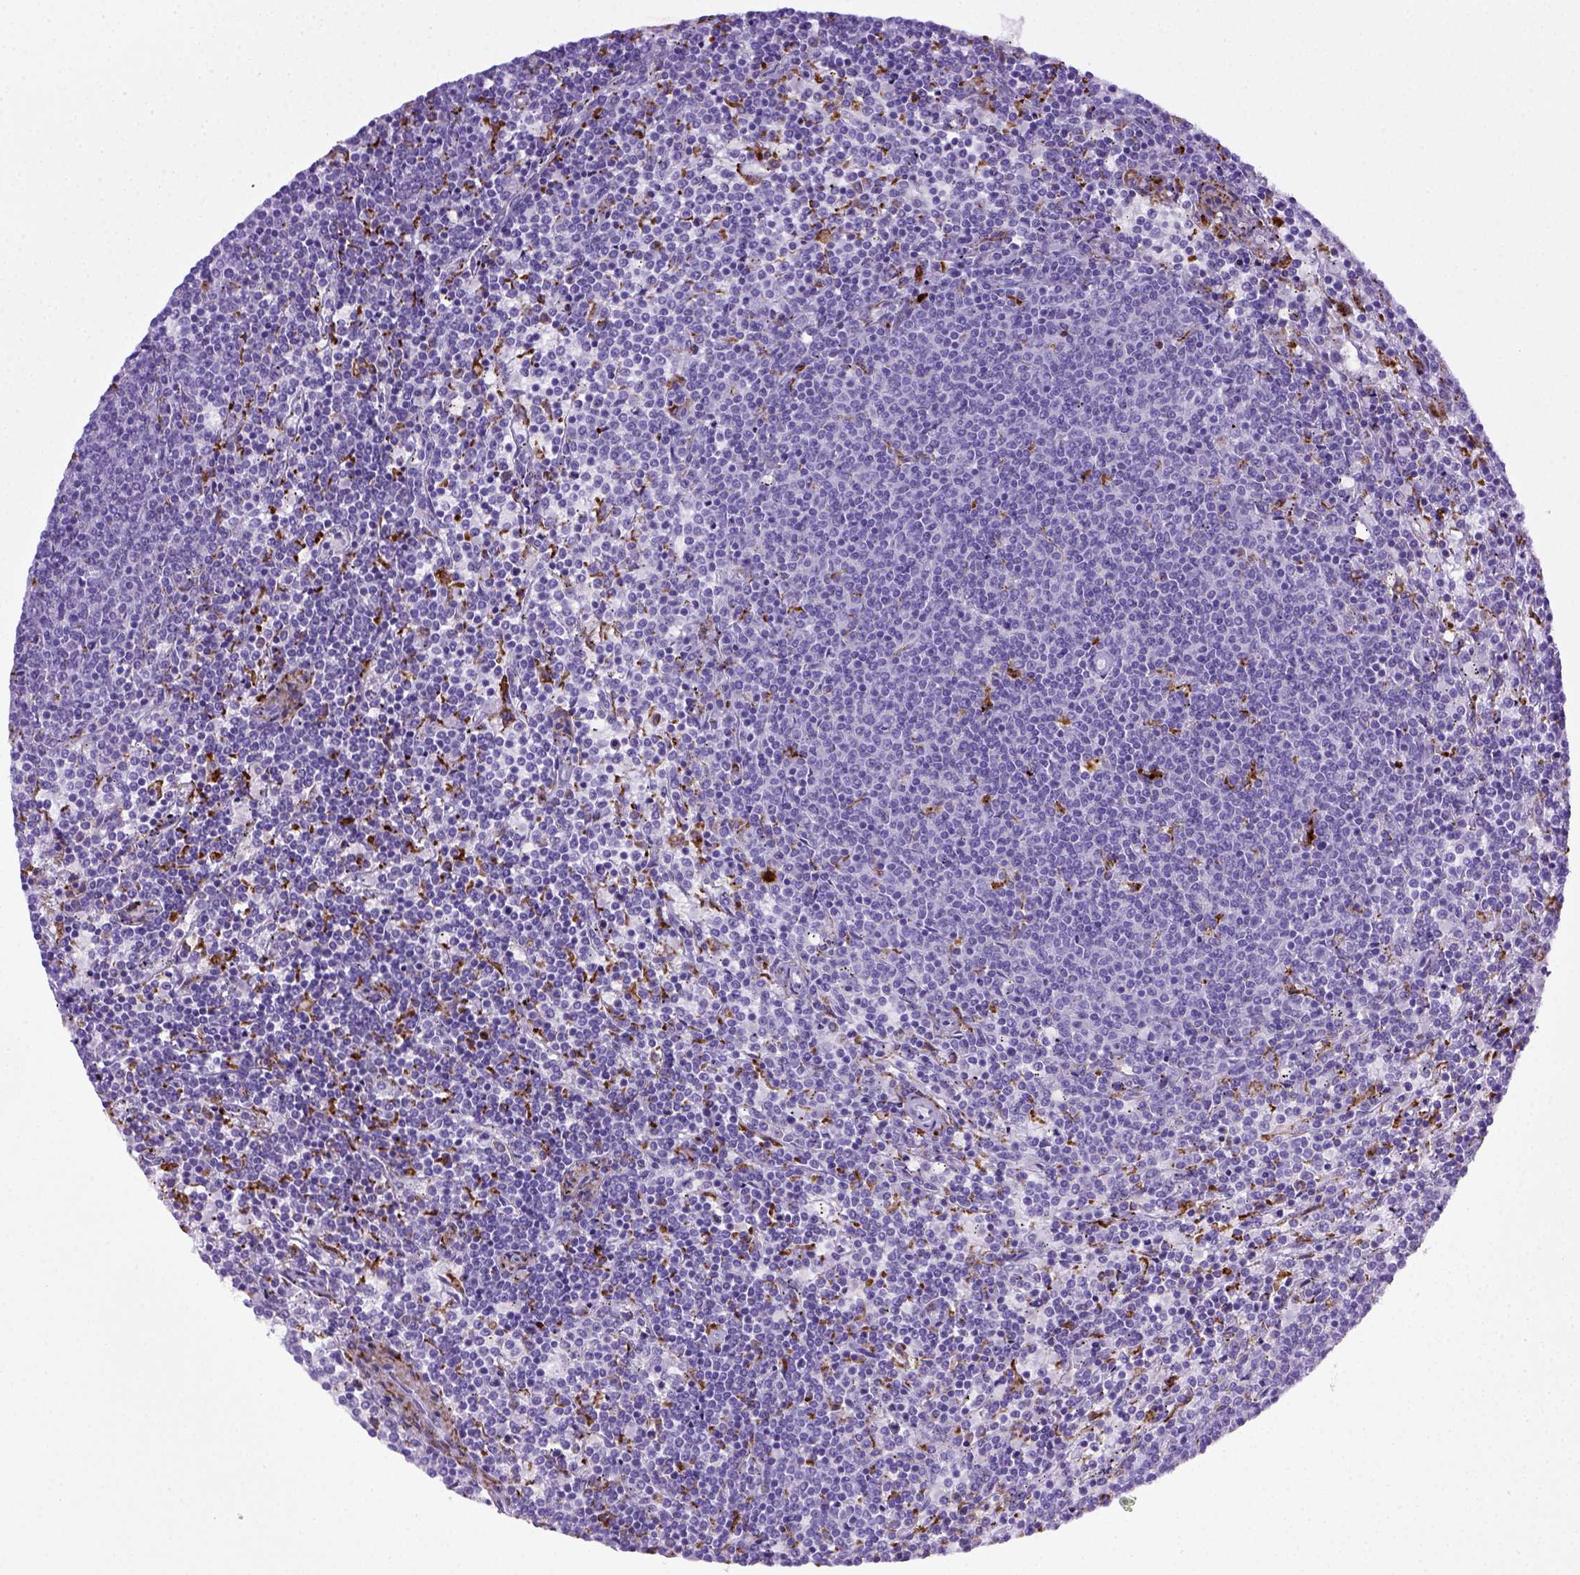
{"staining": {"intensity": "negative", "quantity": "none", "location": "none"}, "tissue": "lymphoma", "cell_type": "Tumor cells", "image_type": "cancer", "snomed": [{"axis": "morphology", "description": "Malignant lymphoma, non-Hodgkin's type, Low grade"}, {"axis": "topography", "description": "Spleen"}], "caption": "This is an immunohistochemistry (IHC) image of low-grade malignant lymphoma, non-Hodgkin's type. There is no expression in tumor cells.", "gene": "CD68", "patient": {"sex": "female", "age": 50}}